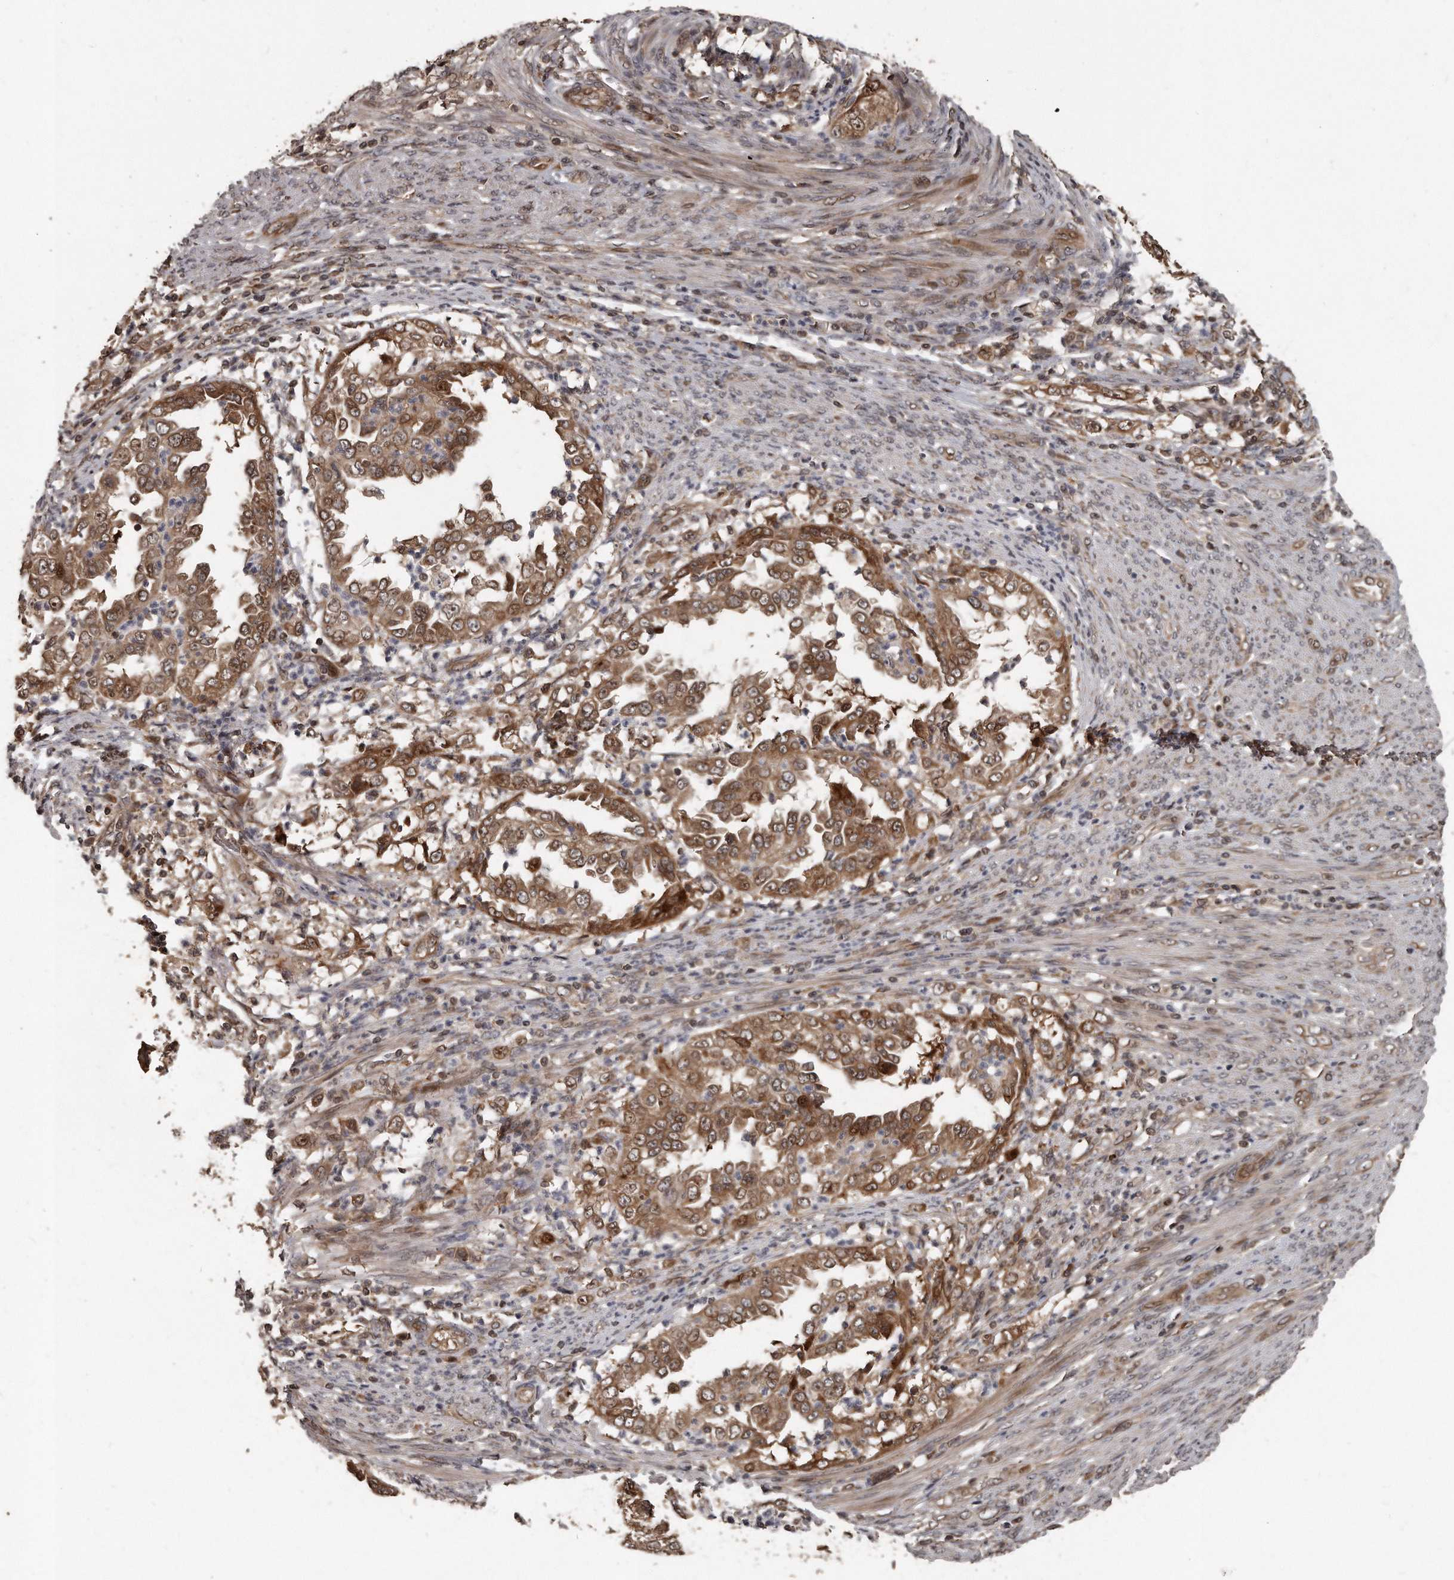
{"staining": {"intensity": "moderate", "quantity": ">75%", "location": "cytoplasmic/membranous"}, "tissue": "endometrial cancer", "cell_type": "Tumor cells", "image_type": "cancer", "snomed": [{"axis": "morphology", "description": "Adenocarcinoma, NOS"}, {"axis": "topography", "description": "Endometrium"}], "caption": "Approximately >75% of tumor cells in endometrial cancer reveal moderate cytoplasmic/membranous protein expression as visualized by brown immunohistochemical staining.", "gene": "GCH1", "patient": {"sex": "female", "age": 85}}